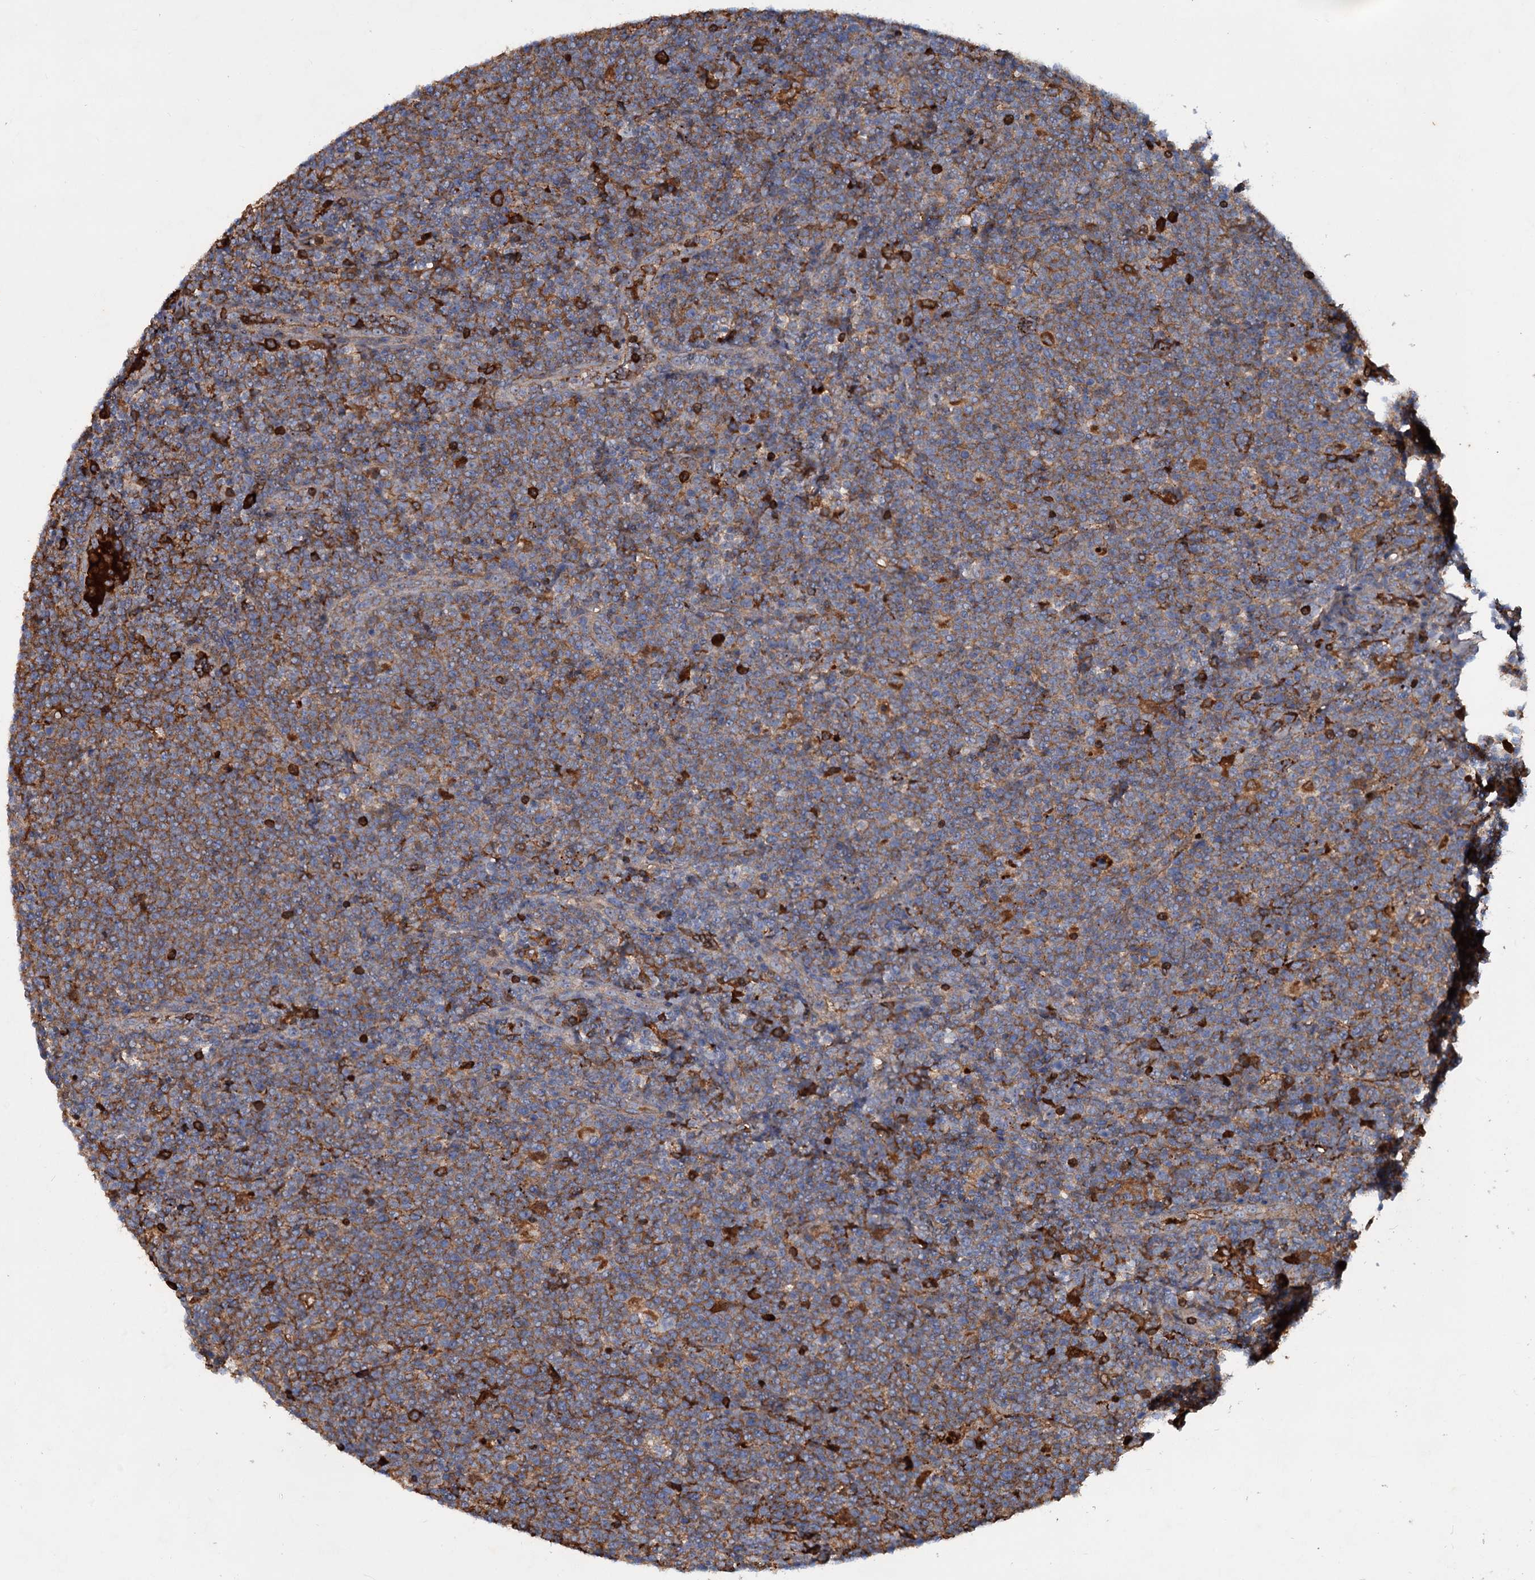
{"staining": {"intensity": "moderate", "quantity": ">75%", "location": "cytoplasmic/membranous"}, "tissue": "lymphoma", "cell_type": "Tumor cells", "image_type": "cancer", "snomed": [{"axis": "morphology", "description": "Malignant lymphoma, non-Hodgkin's type, High grade"}, {"axis": "topography", "description": "Lymph node"}], "caption": "High-power microscopy captured an IHC photomicrograph of lymphoma, revealing moderate cytoplasmic/membranous expression in about >75% of tumor cells.", "gene": "CHRD", "patient": {"sex": "male", "age": 61}}